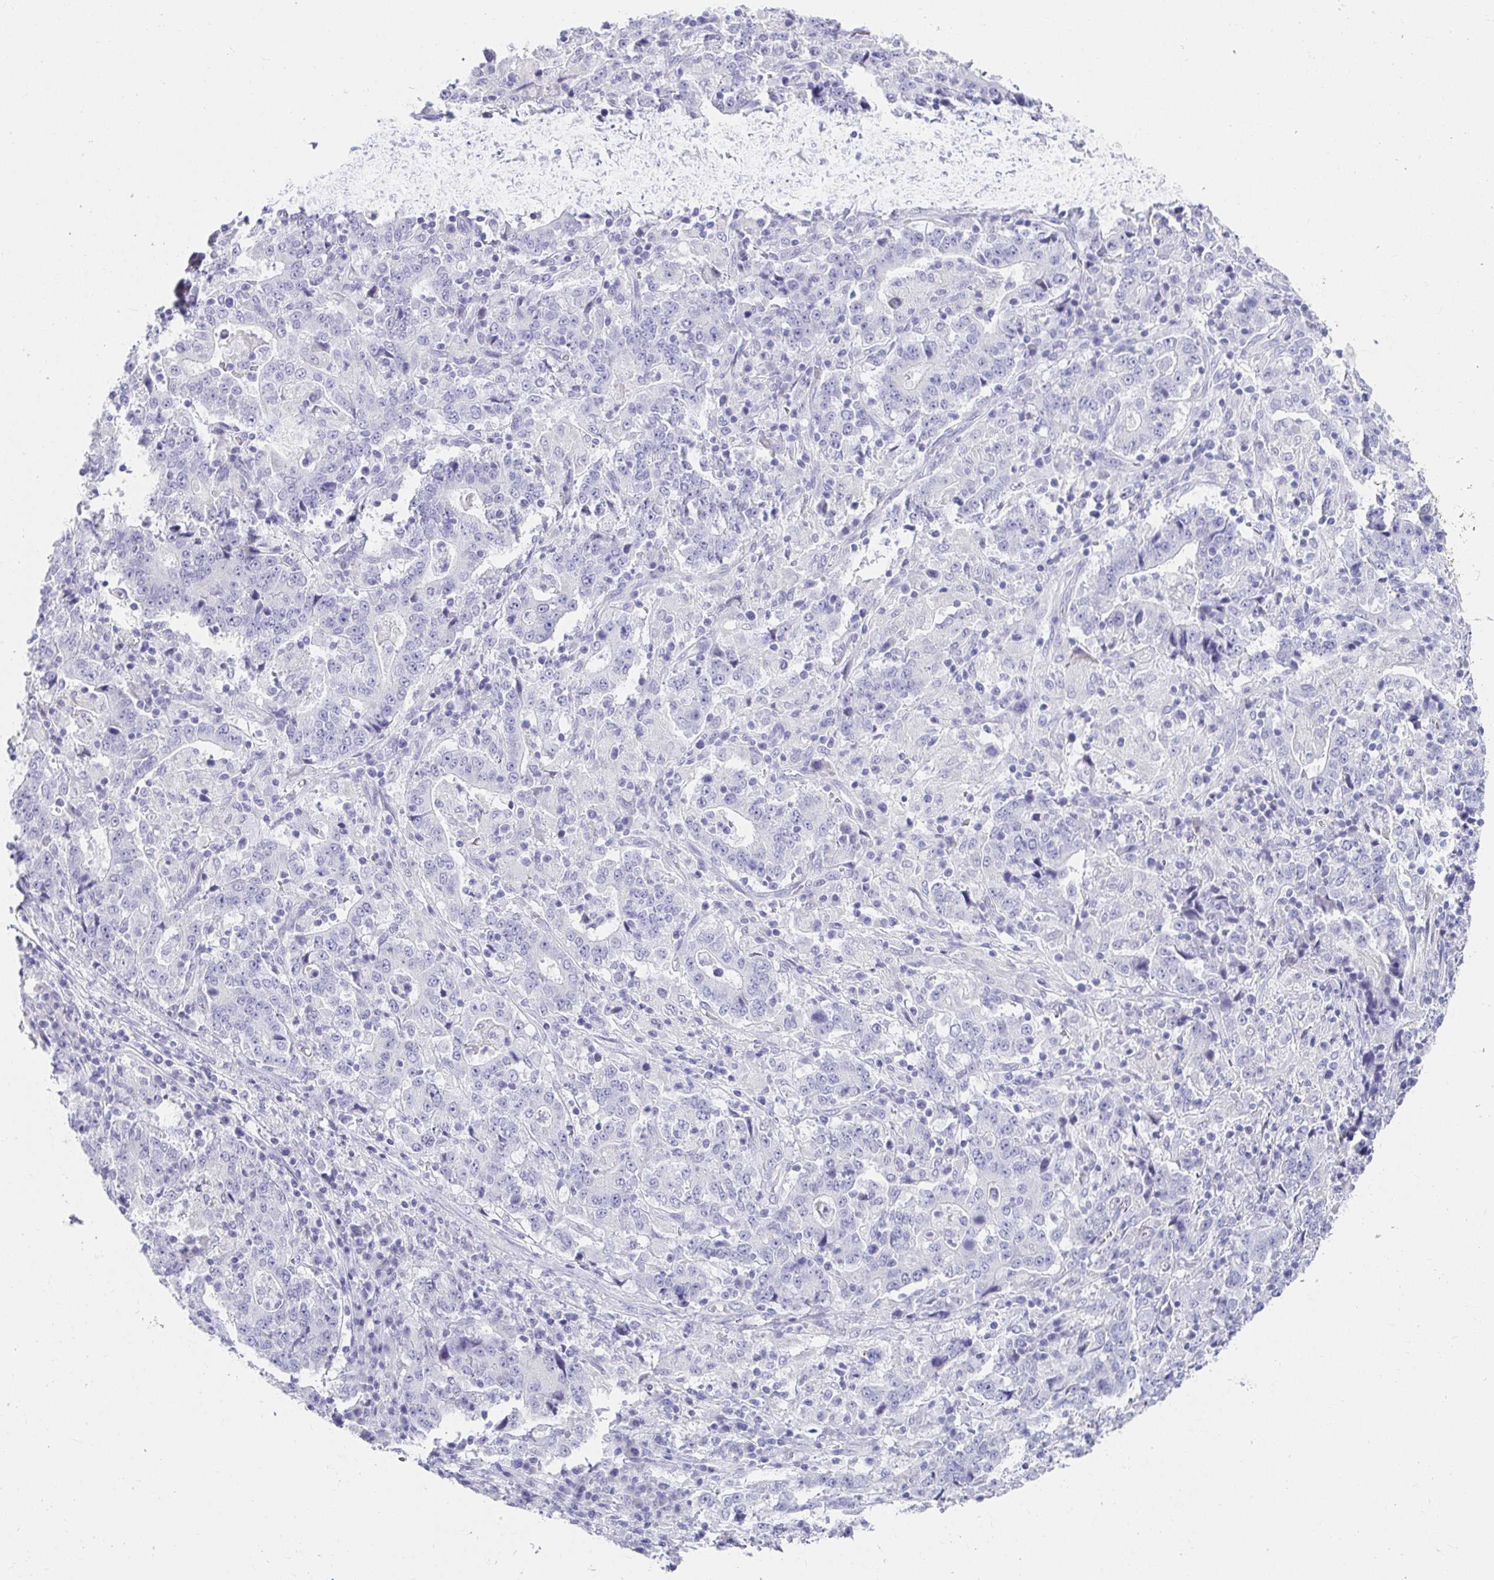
{"staining": {"intensity": "negative", "quantity": "none", "location": "none"}, "tissue": "stomach cancer", "cell_type": "Tumor cells", "image_type": "cancer", "snomed": [{"axis": "morphology", "description": "Normal tissue, NOS"}, {"axis": "morphology", "description": "Adenocarcinoma, NOS"}, {"axis": "topography", "description": "Stomach, upper"}, {"axis": "topography", "description": "Stomach"}], "caption": "This is an IHC photomicrograph of human adenocarcinoma (stomach). There is no expression in tumor cells.", "gene": "VGLL1", "patient": {"sex": "male", "age": 59}}